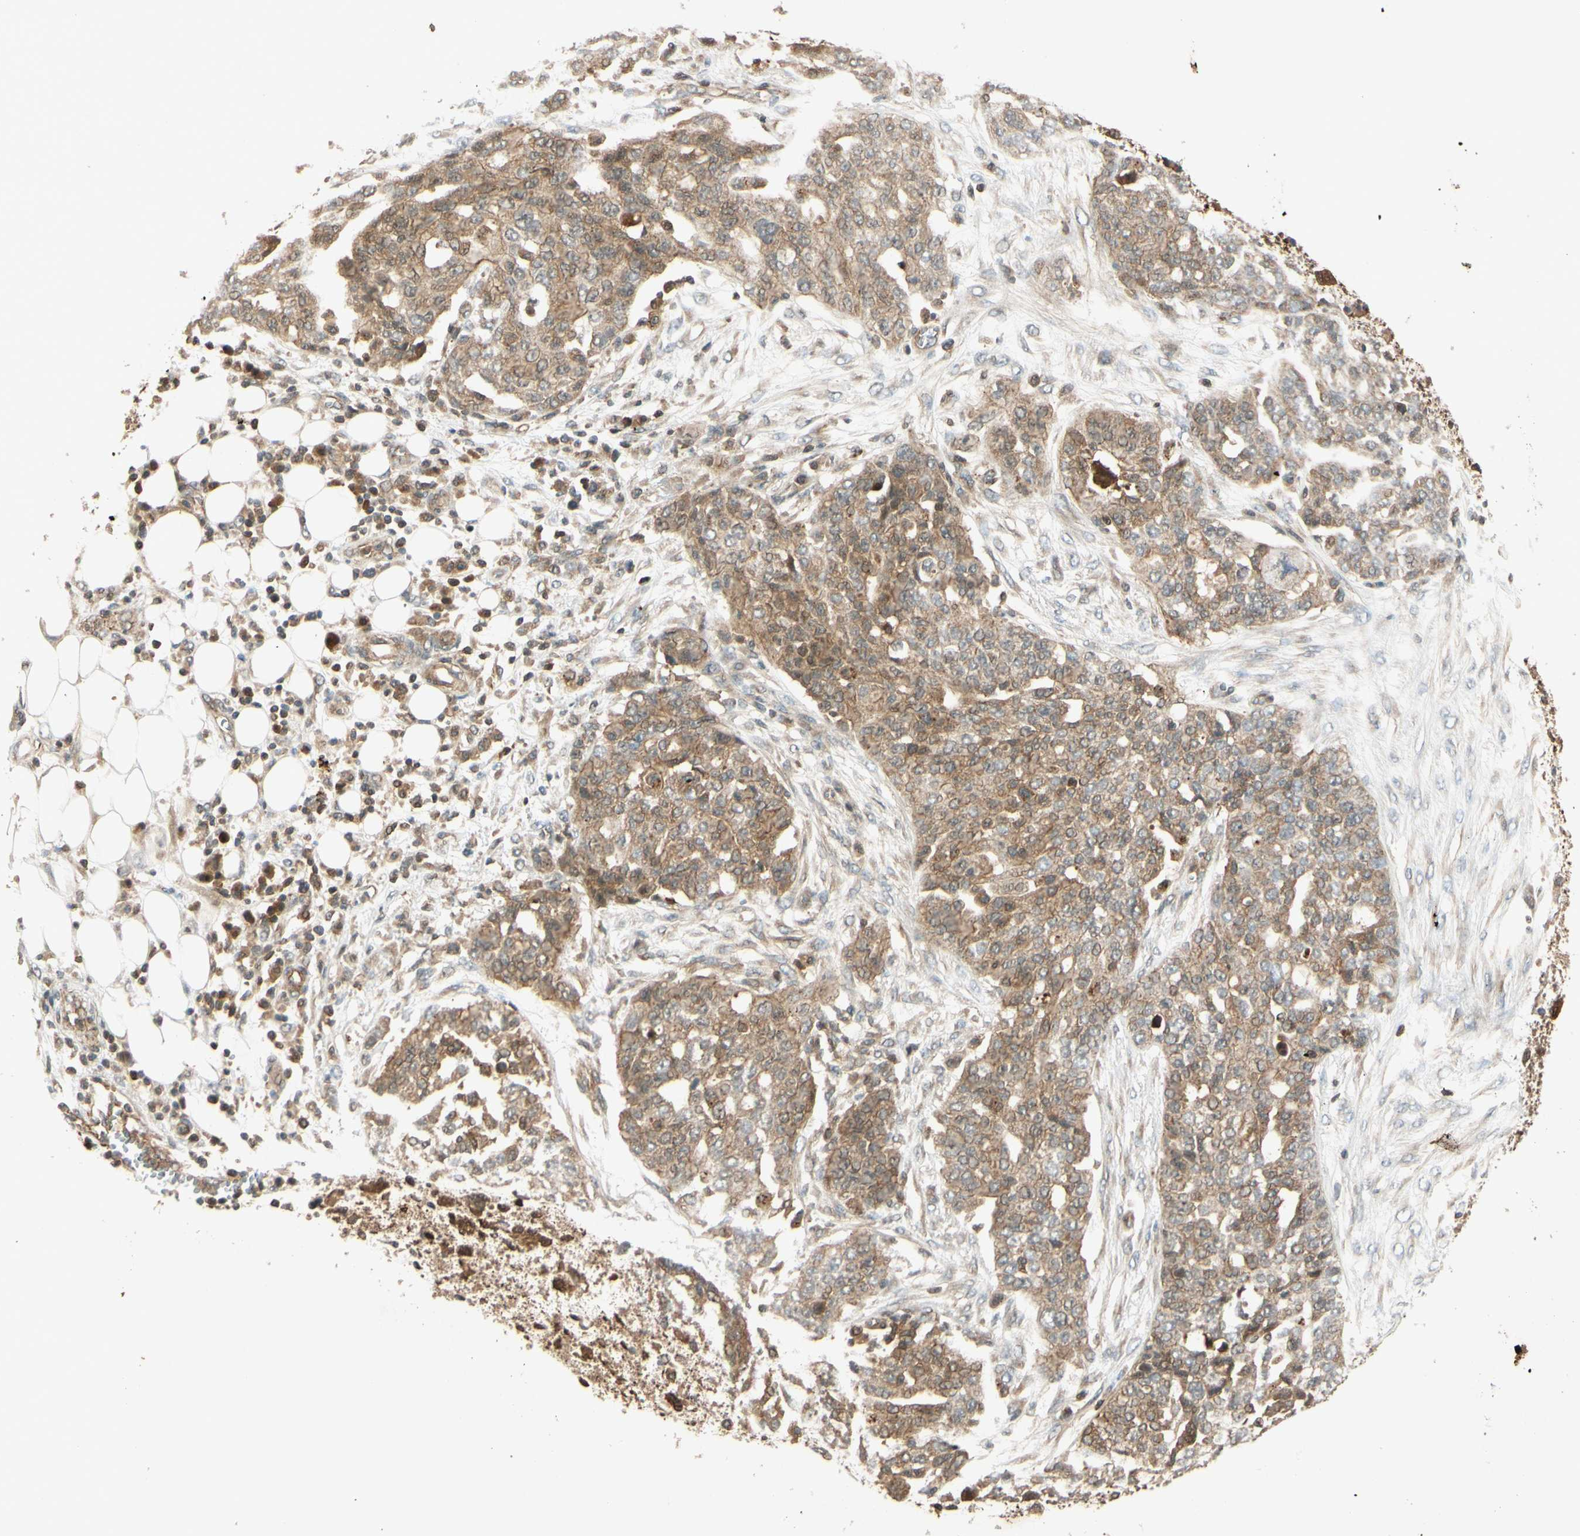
{"staining": {"intensity": "moderate", "quantity": ">75%", "location": "cytoplasmic/membranous"}, "tissue": "ovarian cancer", "cell_type": "Tumor cells", "image_type": "cancer", "snomed": [{"axis": "morphology", "description": "Cystadenocarcinoma, serous, NOS"}, {"axis": "topography", "description": "Soft tissue"}, {"axis": "topography", "description": "Ovary"}], "caption": "Immunohistochemical staining of human ovarian cancer exhibits medium levels of moderate cytoplasmic/membranous protein staining in approximately >75% of tumor cells.", "gene": "EPHA8", "patient": {"sex": "female", "age": 57}}